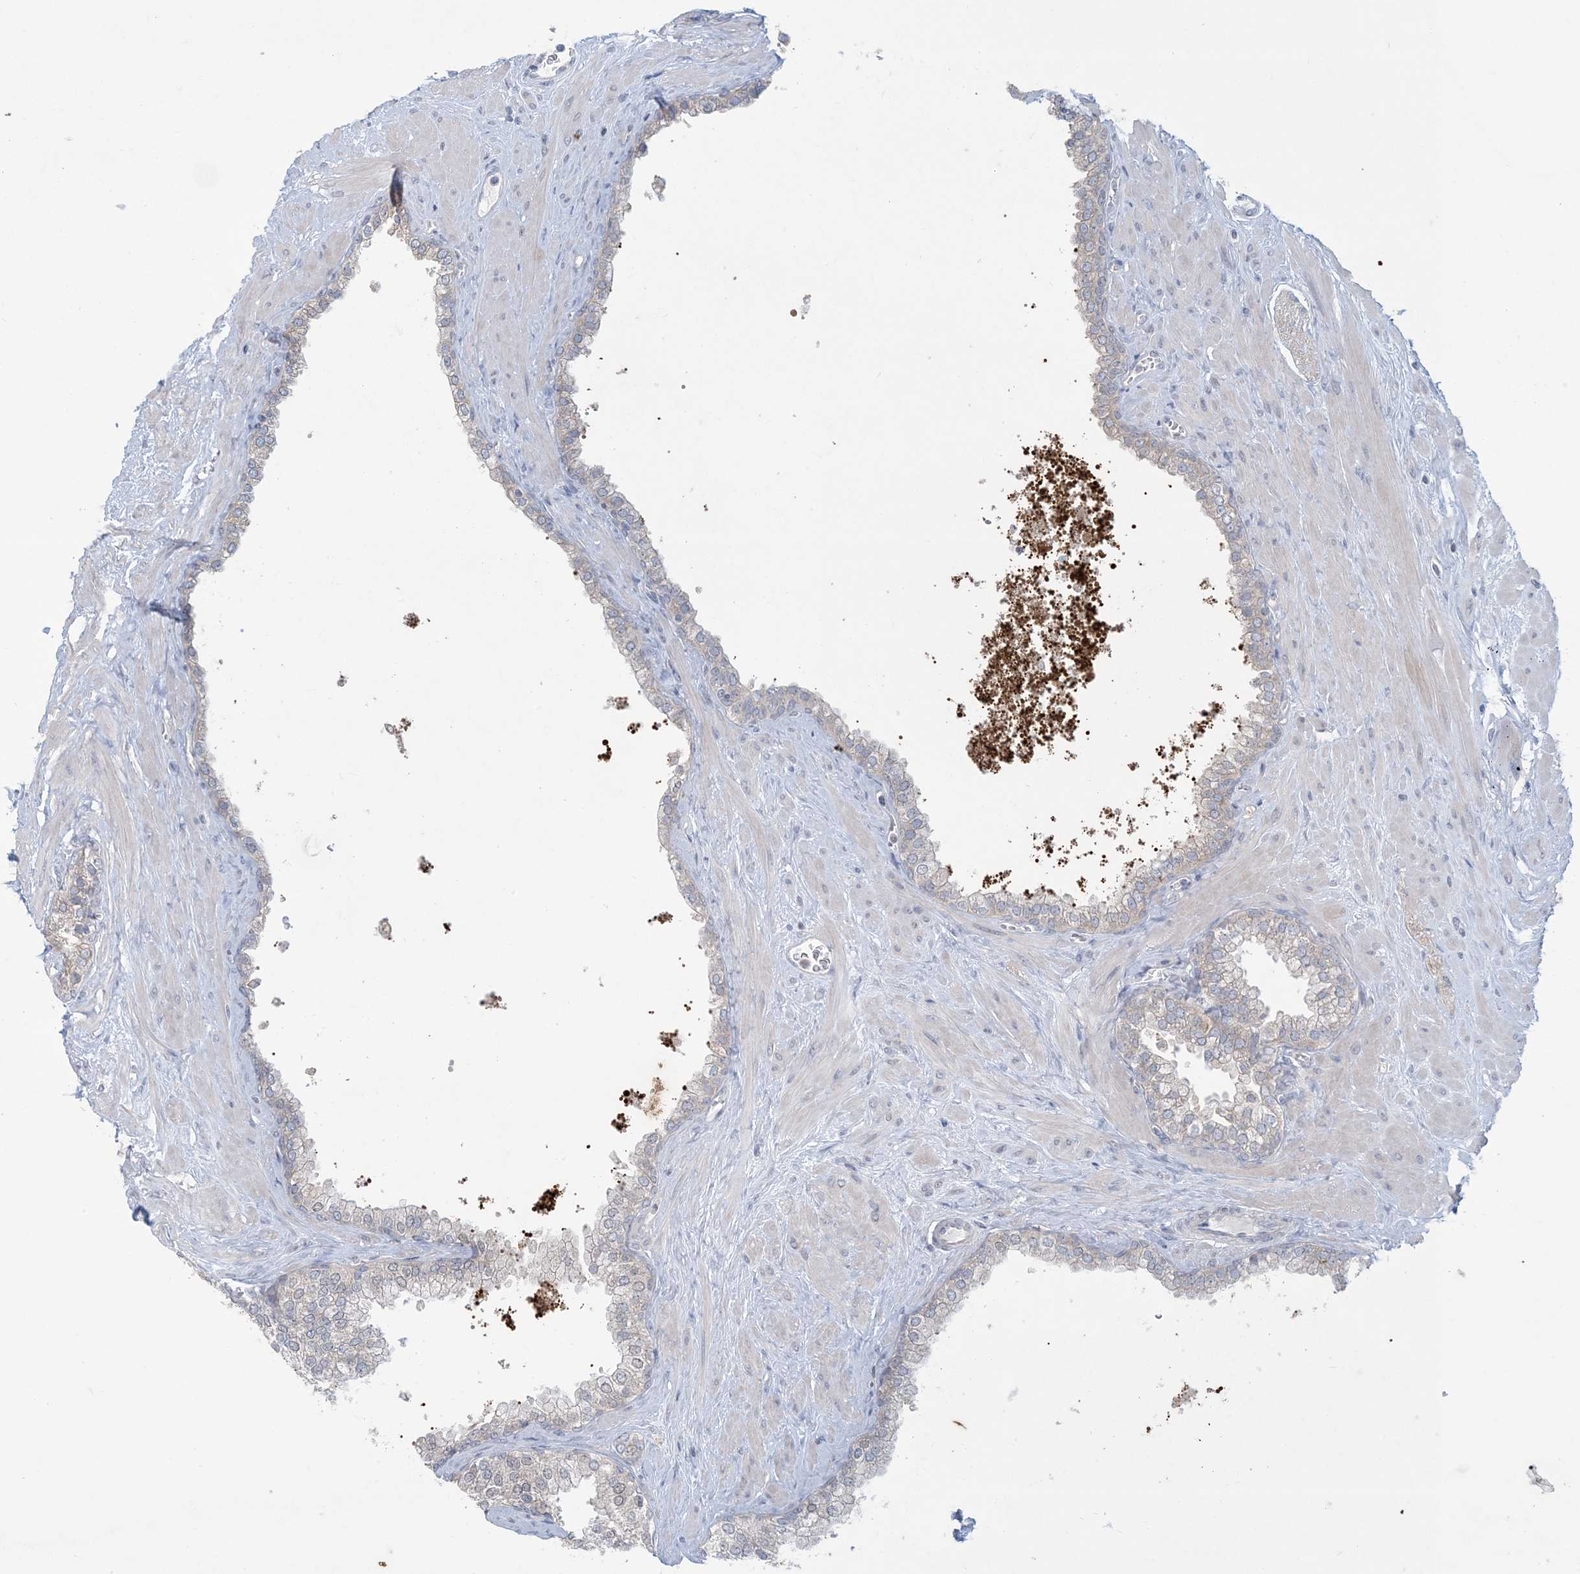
{"staining": {"intensity": "negative", "quantity": "none", "location": "none"}, "tissue": "prostate", "cell_type": "Glandular cells", "image_type": "normal", "snomed": [{"axis": "morphology", "description": "Normal tissue, NOS"}, {"axis": "morphology", "description": "Urothelial carcinoma, Low grade"}, {"axis": "topography", "description": "Urinary bladder"}, {"axis": "topography", "description": "Prostate"}], "caption": "Normal prostate was stained to show a protein in brown. There is no significant staining in glandular cells. (Stains: DAB (3,3'-diaminobenzidine) immunohistochemistry (IHC) with hematoxylin counter stain, Microscopy: brightfield microscopy at high magnification).", "gene": "KIF3A", "patient": {"sex": "male", "age": 60}}